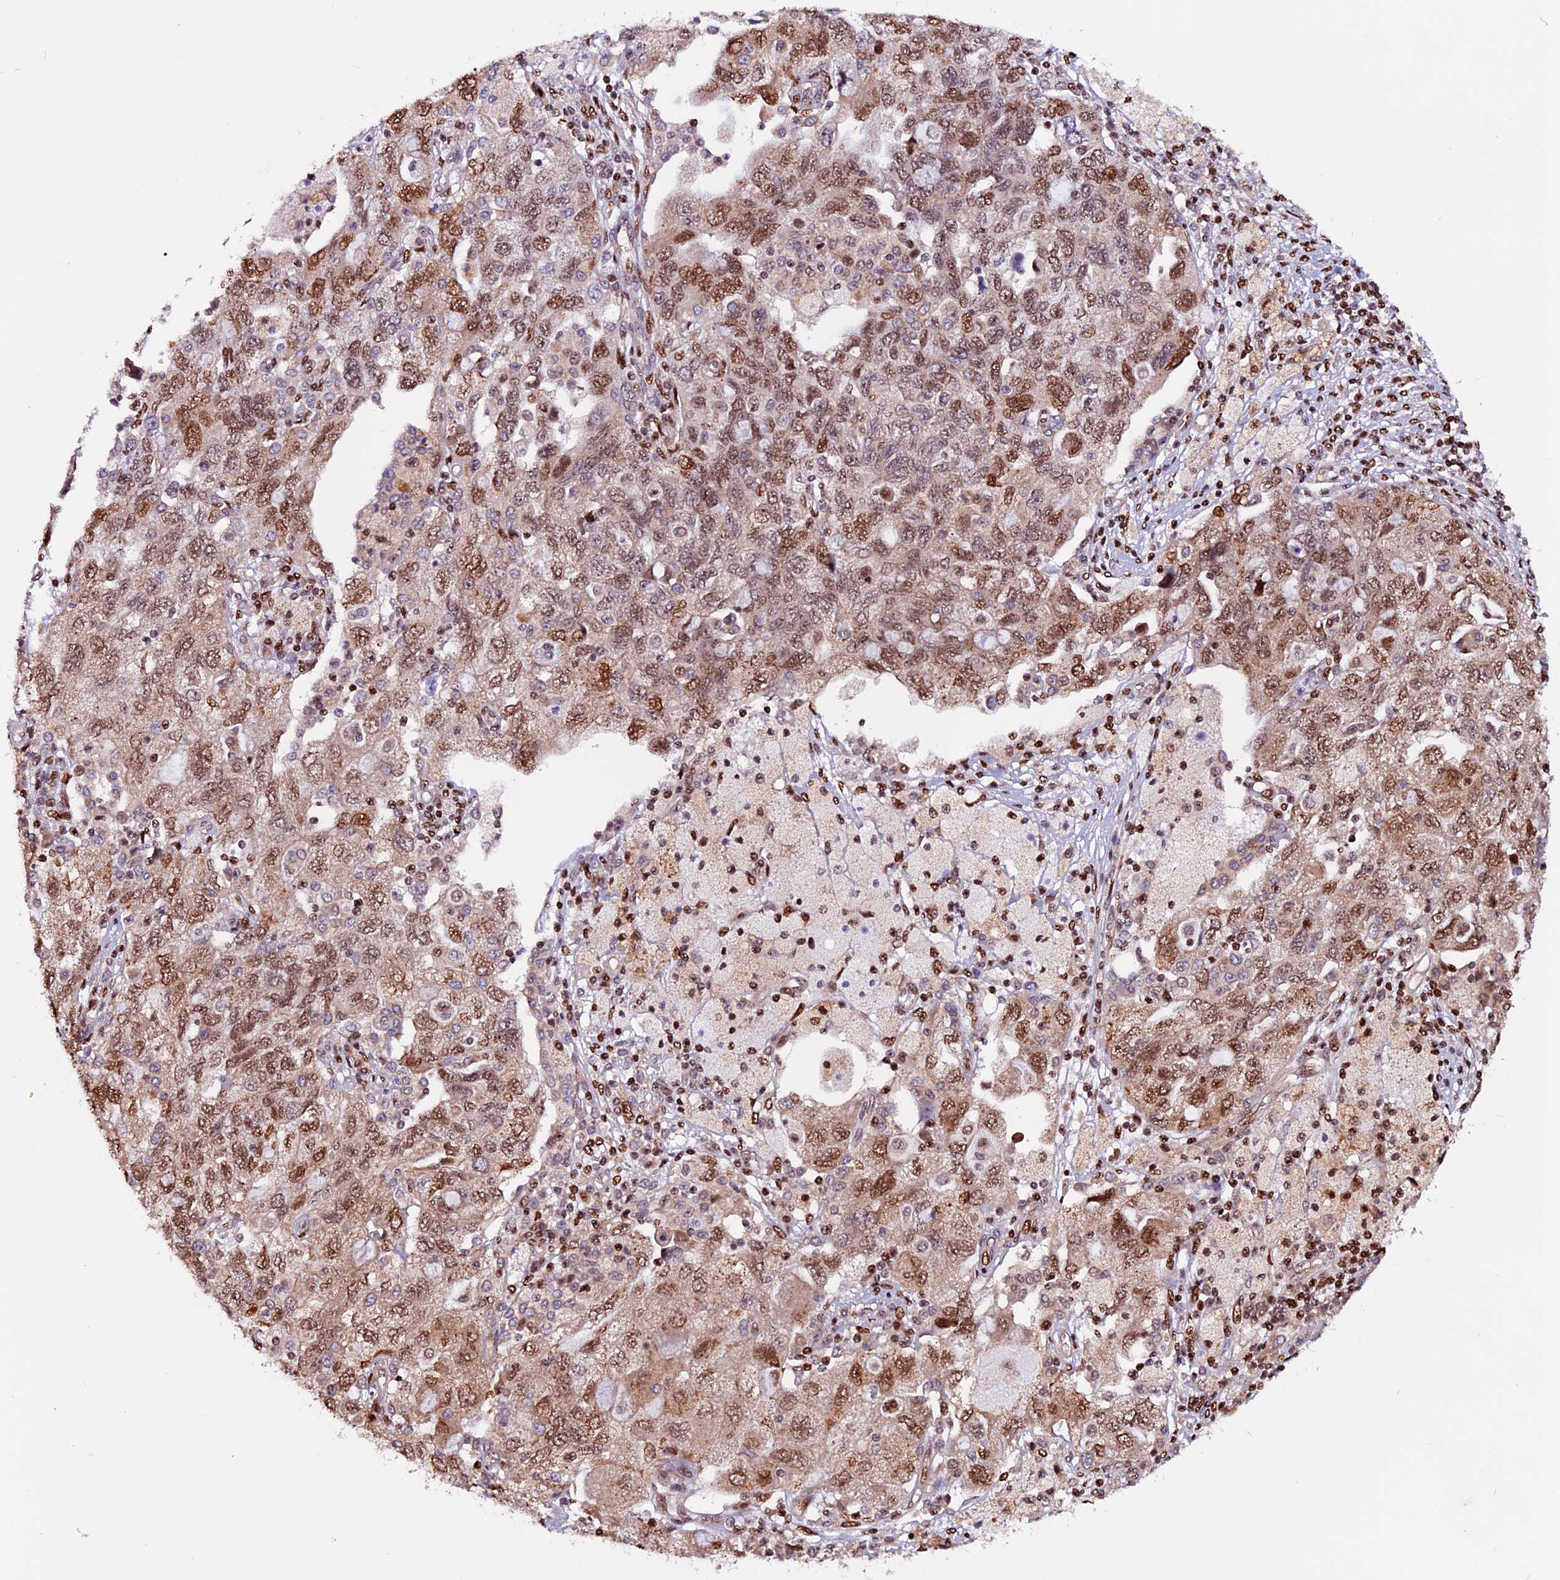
{"staining": {"intensity": "moderate", "quantity": ">75%", "location": "nuclear"}, "tissue": "ovarian cancer", "cell_type": "Tumor cells", "image_type": "cancer", "snomed": [{"axis": "morphology", "description": "Carcinoma, NOS"}, {"axis": "morphology", "description": "Cystadenocarcinoma, serous, NOS"}, {"axis": "topography", "description": "Ovary"}], "caption": "Protein staining of carcinoma (ovarian) tissue demonstrates moderate nuclear staining in about >75% of tumor cells.", "gene": "RINL", "patient": {"sex": "female", "age": 69}}